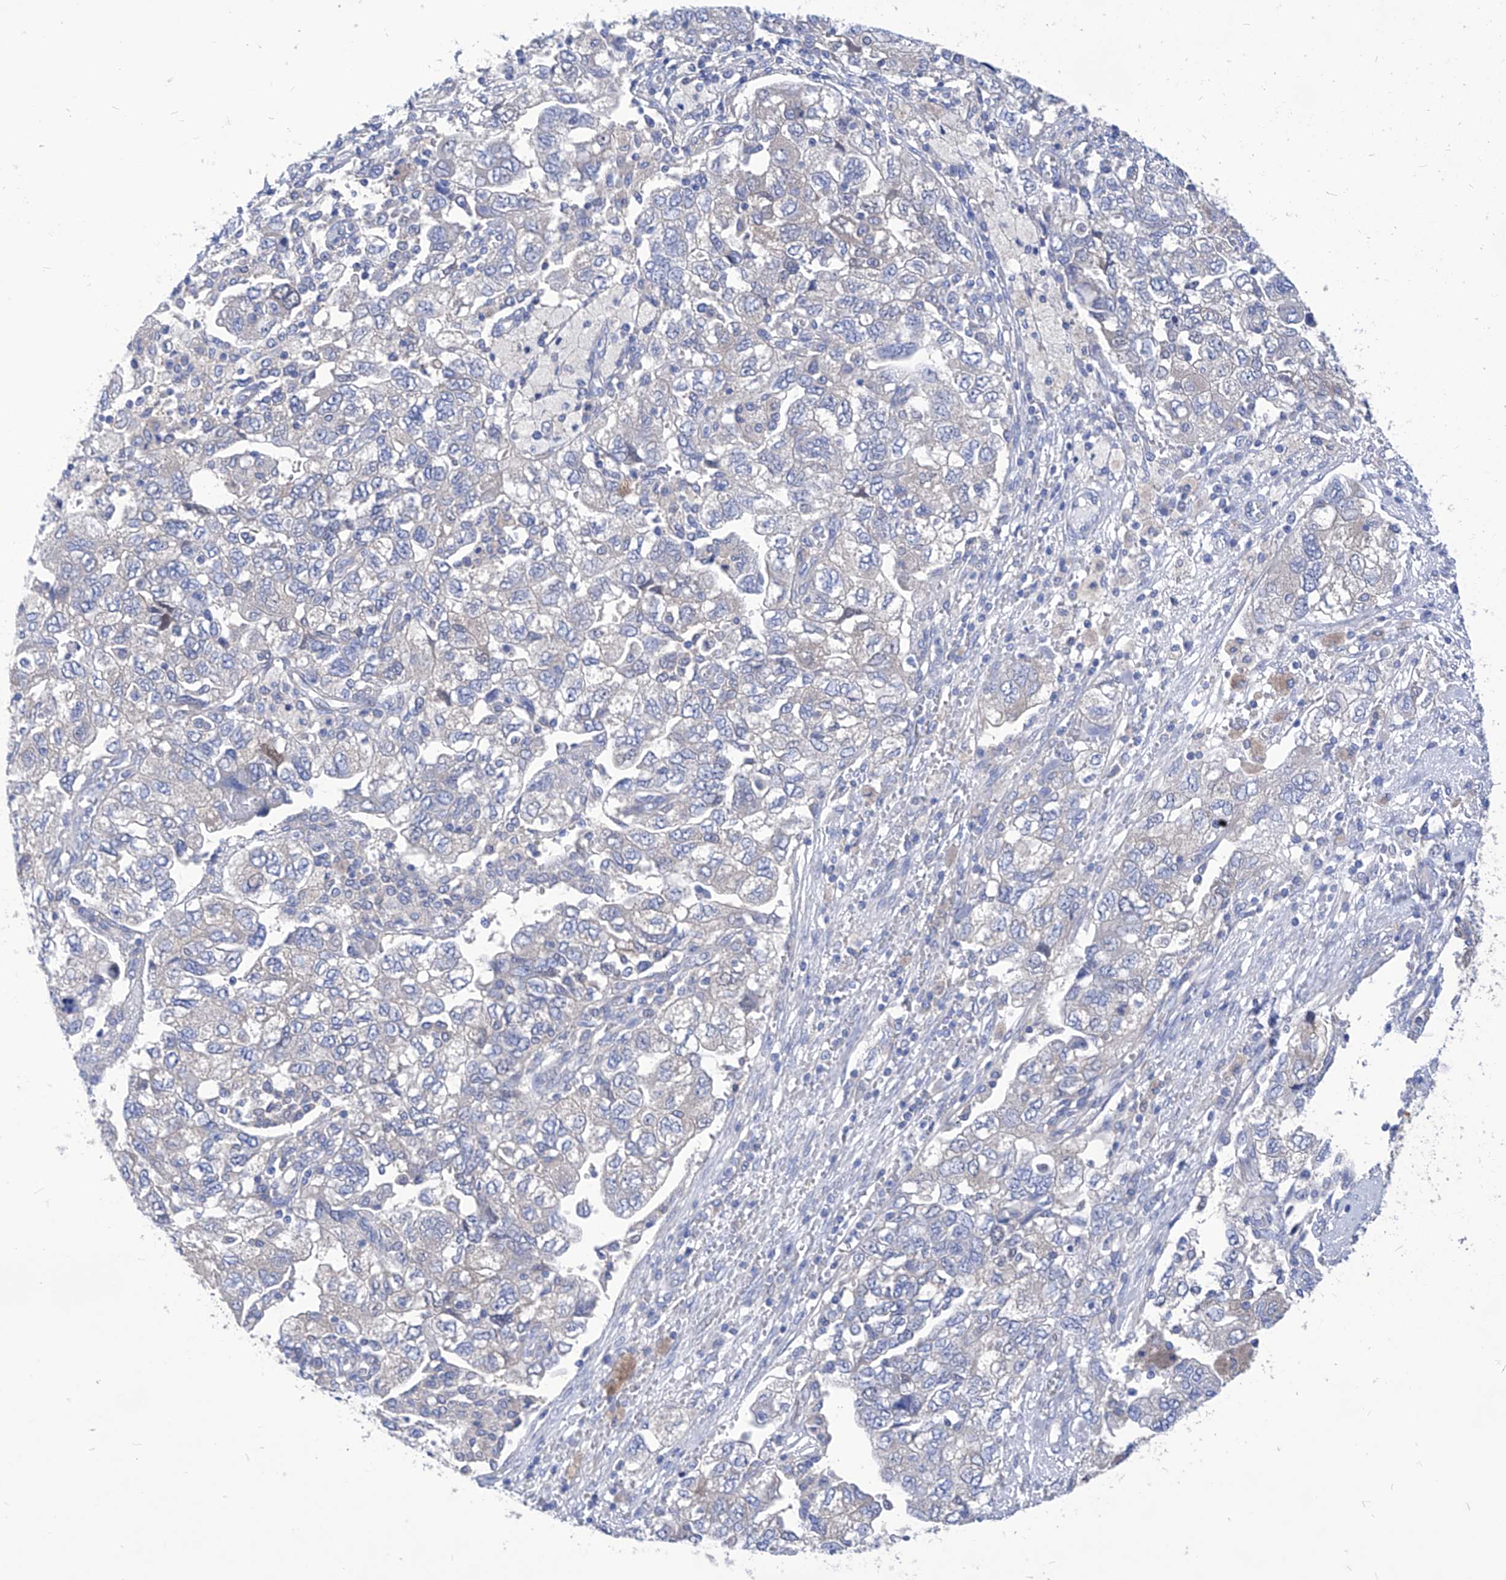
{"staining": {"intensity": "negative", "quantity": "none", "location": "none"}, "tissue": "ovarian cancer", "cell_type": "Tumor cells", "image_type": "cancer", "snomed": [{"axis": "morphology", "description": "Carcinoma, NOS"}, {"axis": "morphology", "description": "Cystadenocarcinoma, serous, NOS"}, {"axis": "topography", "description": "Ovary"}], "caption": "This is an immunohistochemistry micrograph of ovarian serous cystadenocarcinoma. There is no positivity in tumor cells.", "gene": "XPNPEP1", "patient": {"sex": "female", "age": 69}}